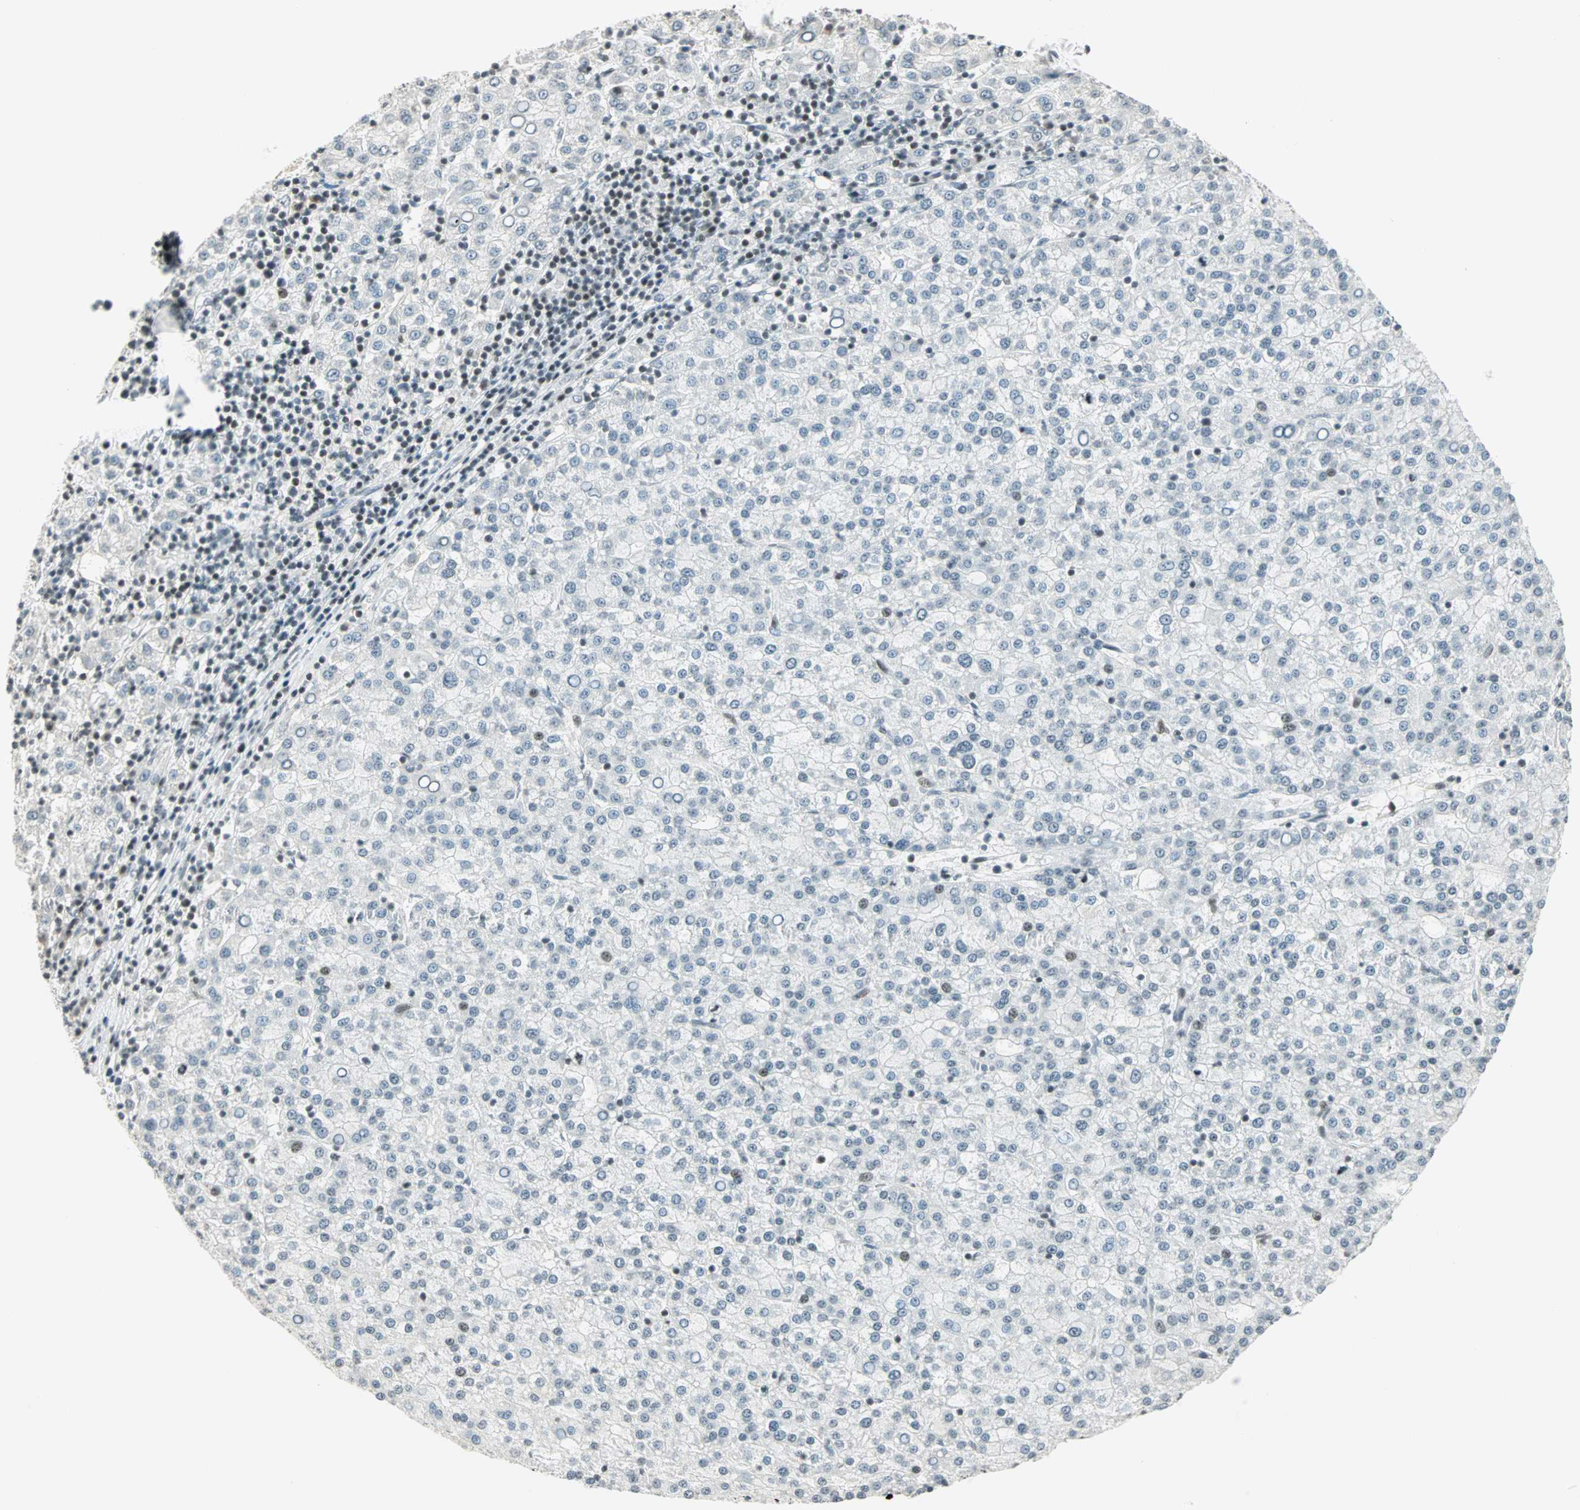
{"staining": {"intensity": "weak", "quantity": "<25%", "location": "nuclear"}, "tissue": "liver cancer", "cell_type": "Tumor cells", "image_type": "cancer", "snomed": [{"axis": "morphology", "description": "Carcinoma, Hepatocellular, NOS"}, {"axis": "topography", "description": "Liver"}], "caption": "Immunohistochemistry photomicrograph of human liver cancer stained for a protein (brown), which demonstrates no positivity in tumor cells. (DAB (3,3'-diaminobenzidine) immunohistochemistry visualized using brightfield microscopy, high magnification).", "gene": "SMAD3", "patient": {"sex": "female", "age": 58}}